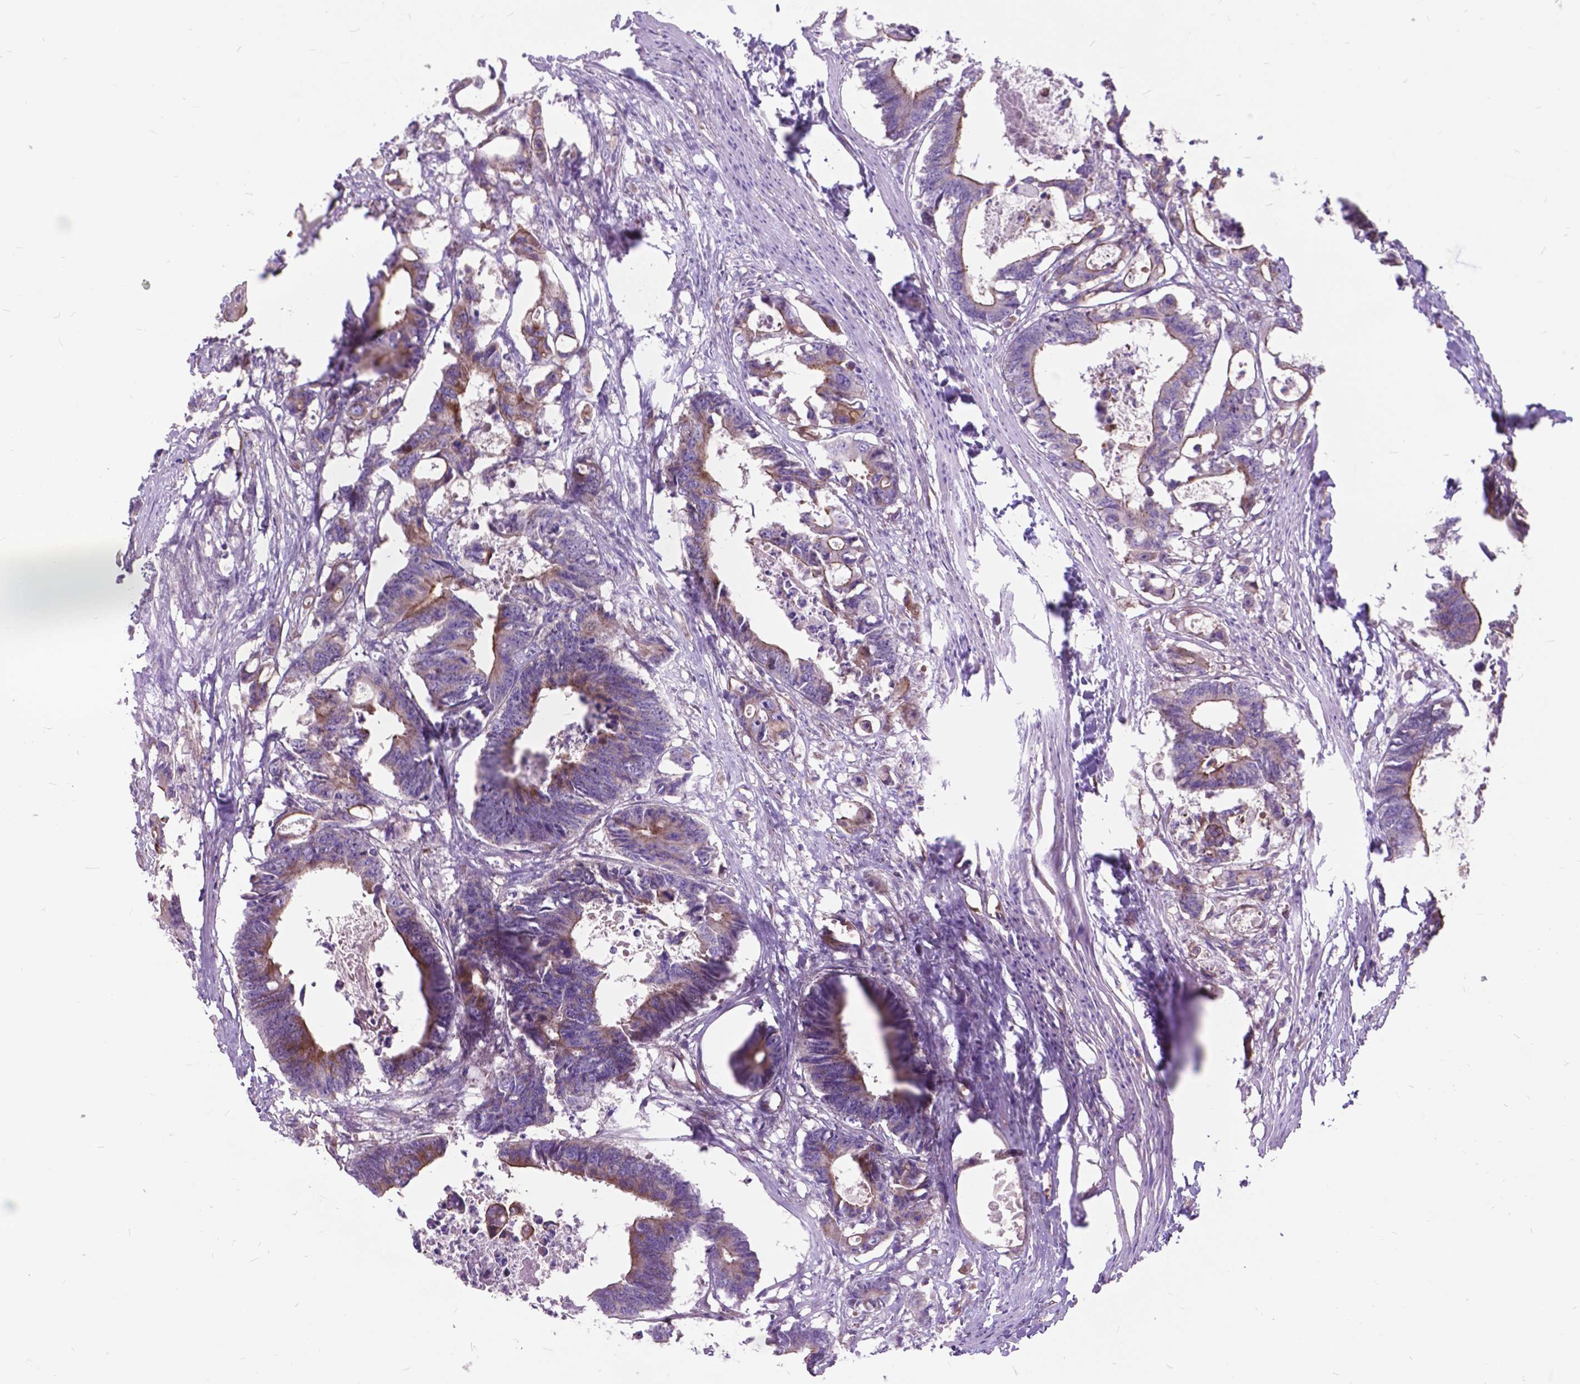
{"staining": {"intensity": "moderate", "quantity": "<25%", "location": "cytoplasmic/membranous"}, "tissue": "colorectal cancer", "cell_type": "Tumor cells", "image_type": "cancer", "snomed": [{"axis": "morphology", "description": "Adenocarcinoma, NOS"}, {"axis": "topography", "description": "Rectum"}], "caption": "Human colorectal adenocarcinoma stained with a protein marker shows moderate staining in tumor cells.", "gene": "FLT4", "patient": {"sex": "male", "age": 54}}